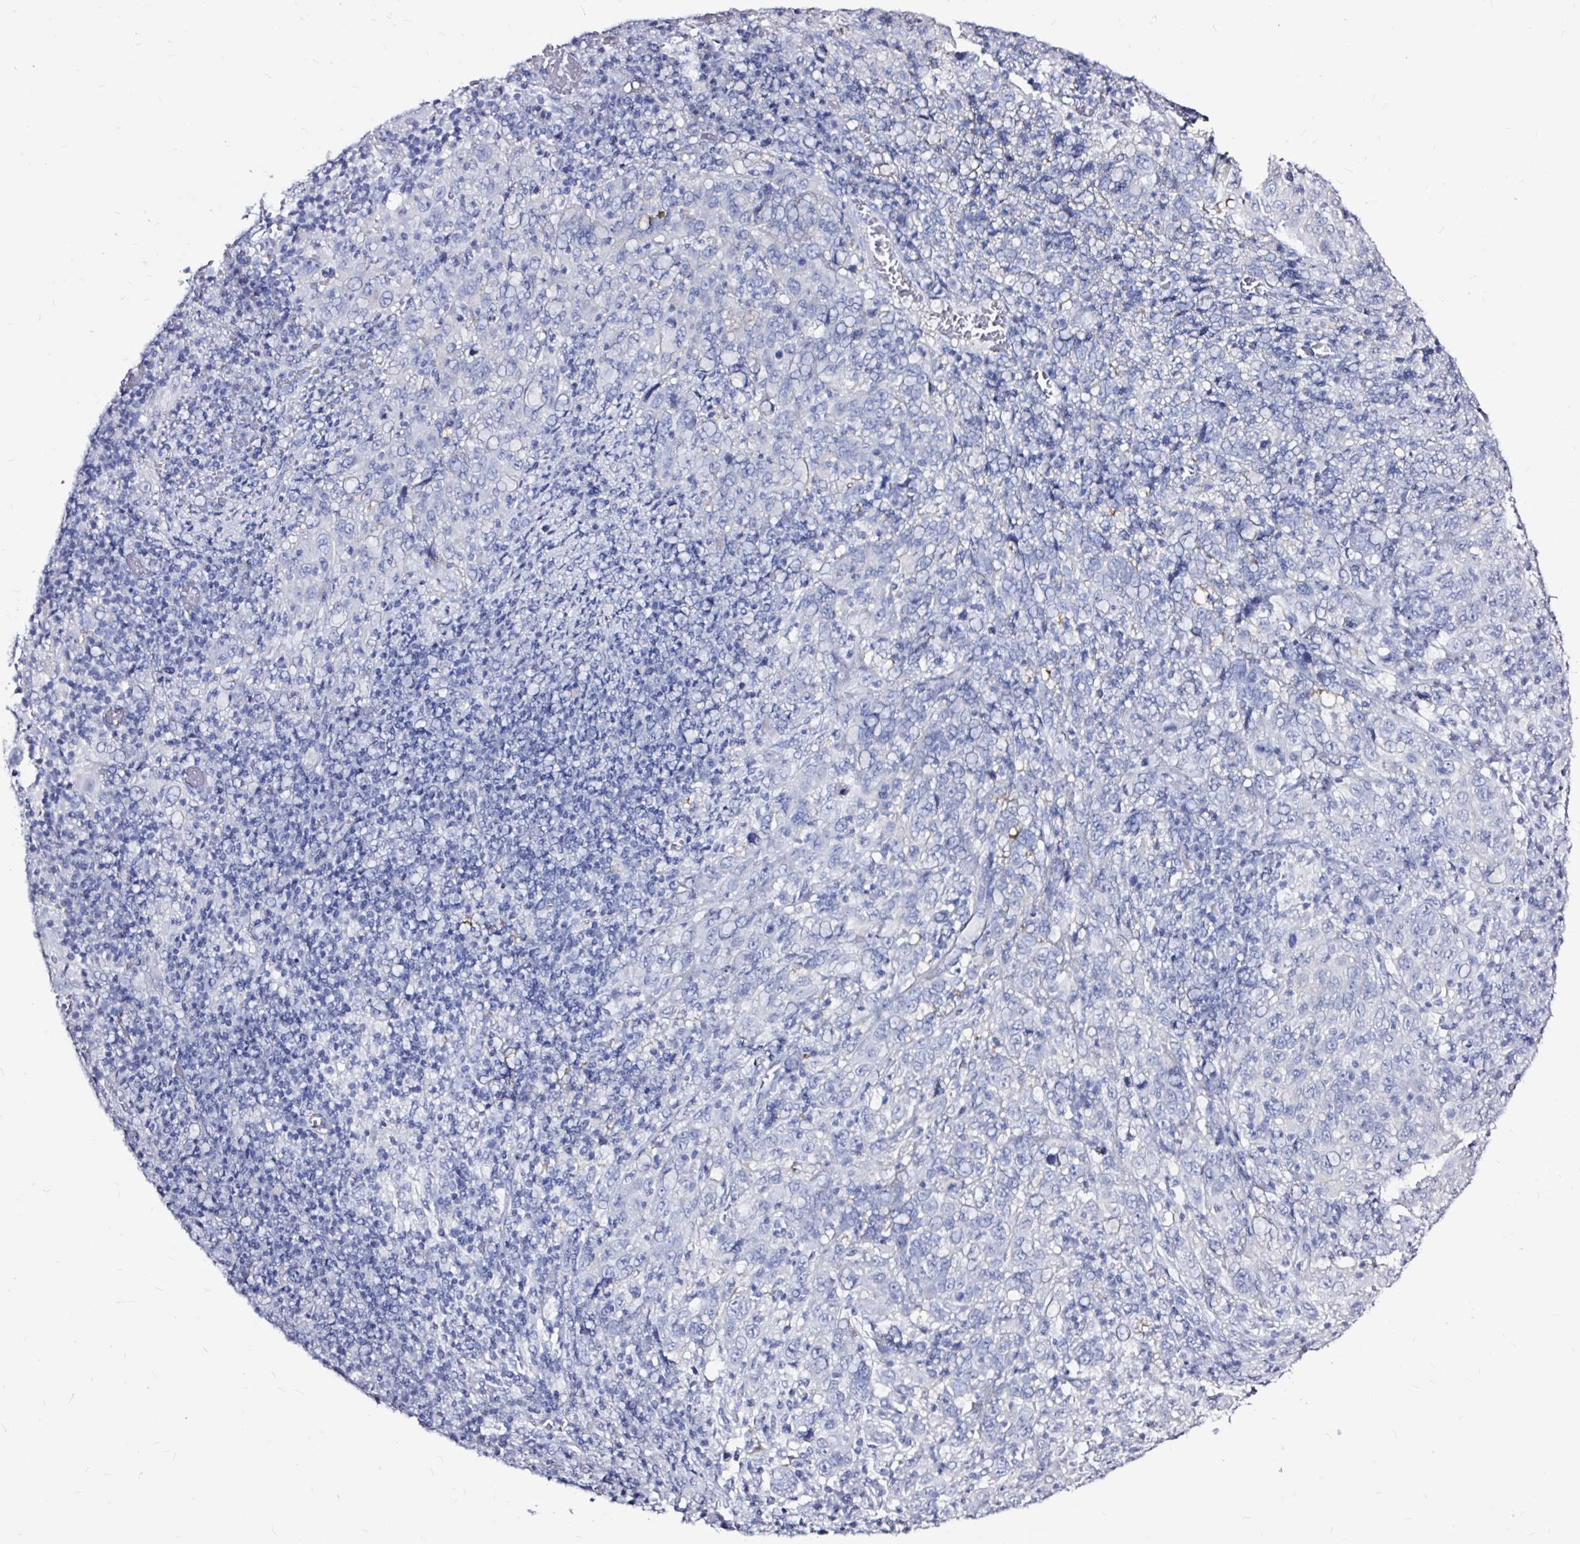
{"staining": {"intensity": "negative", "quantity": "none", "location": "none"}, "tissue": "cervical cancer", "cell_type": "Tumor cells", "image_type": "cancer", "snomed": [{"axis": "morphology", "description": "Squamous cell carcinoma, NOS"}, {"axis": "topography", "description": "Cervix"}], "caption": "This is a photomicrograph of immunohistochemistry (IHC) staining of cervical cancer, which shows no staining in tumor cells. (DAB immunohistochemistry (IHC) with hematoxylin counter stain).", "gene": "LUZP4", "patient": {"sex": "female", "age": 46}}